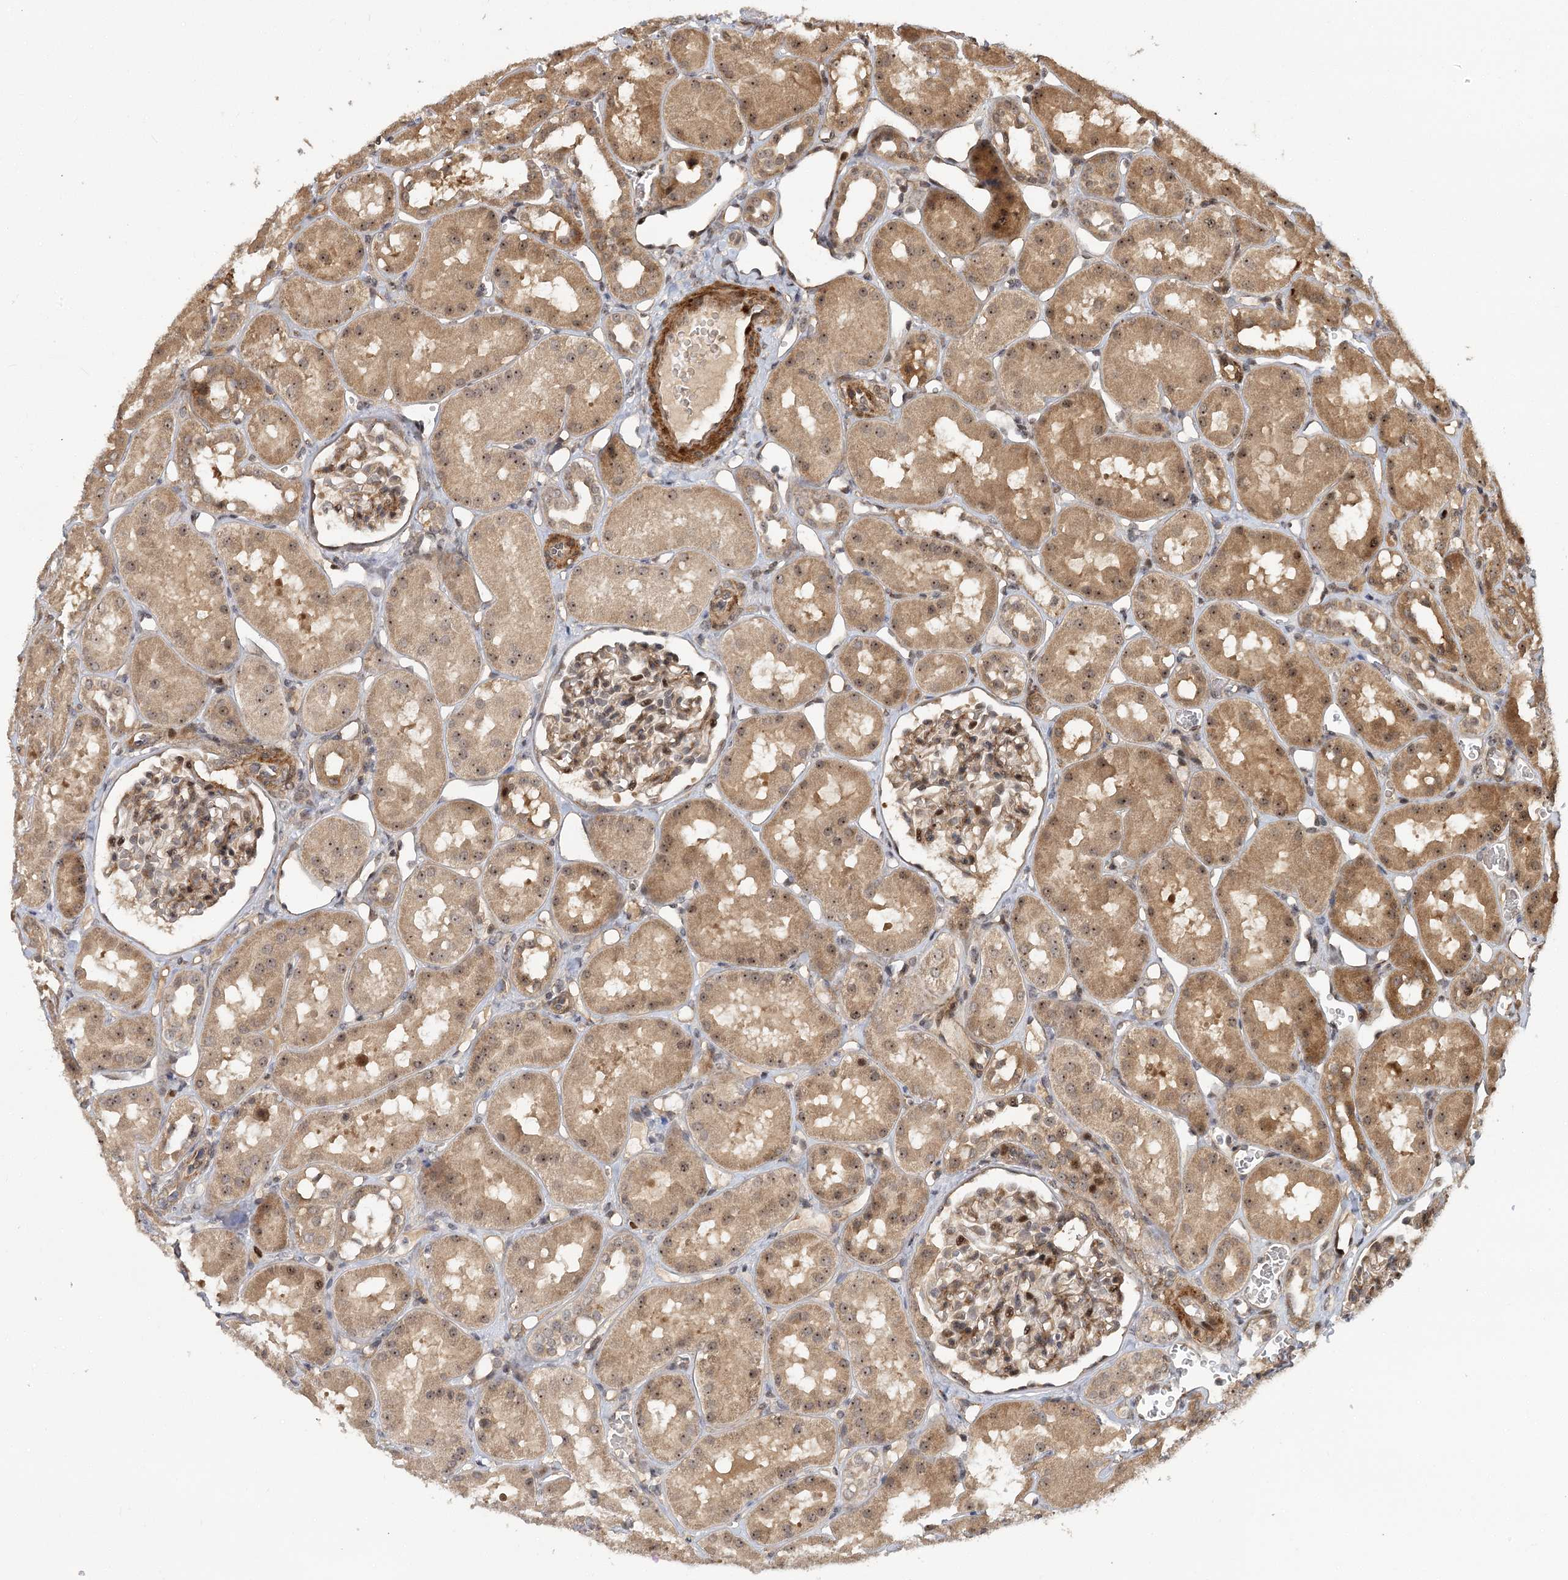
{"staining": {"intensity": "moderate", "quantity": "25%-75%", "location": "cytoplasmic/membranous,nuclear"}, "tissue": "kidney", "cell_type": "Cells in glomeruli", "image_type": "normal", "snomed": [{"axis": "morphology", "description": "Normal tissue, NOS"}, {"axis": "topography", "description": "Kidney"}], "caption": "Kidney stained with immunohistochemistry (IHC) exhibits moderate cytoplasmic/membranous,nuclear positivity in about 25%-75% of cells in glomeruli.", "gene": "PIK3C2A", "patient": {"sex": "male", "age": 16}}